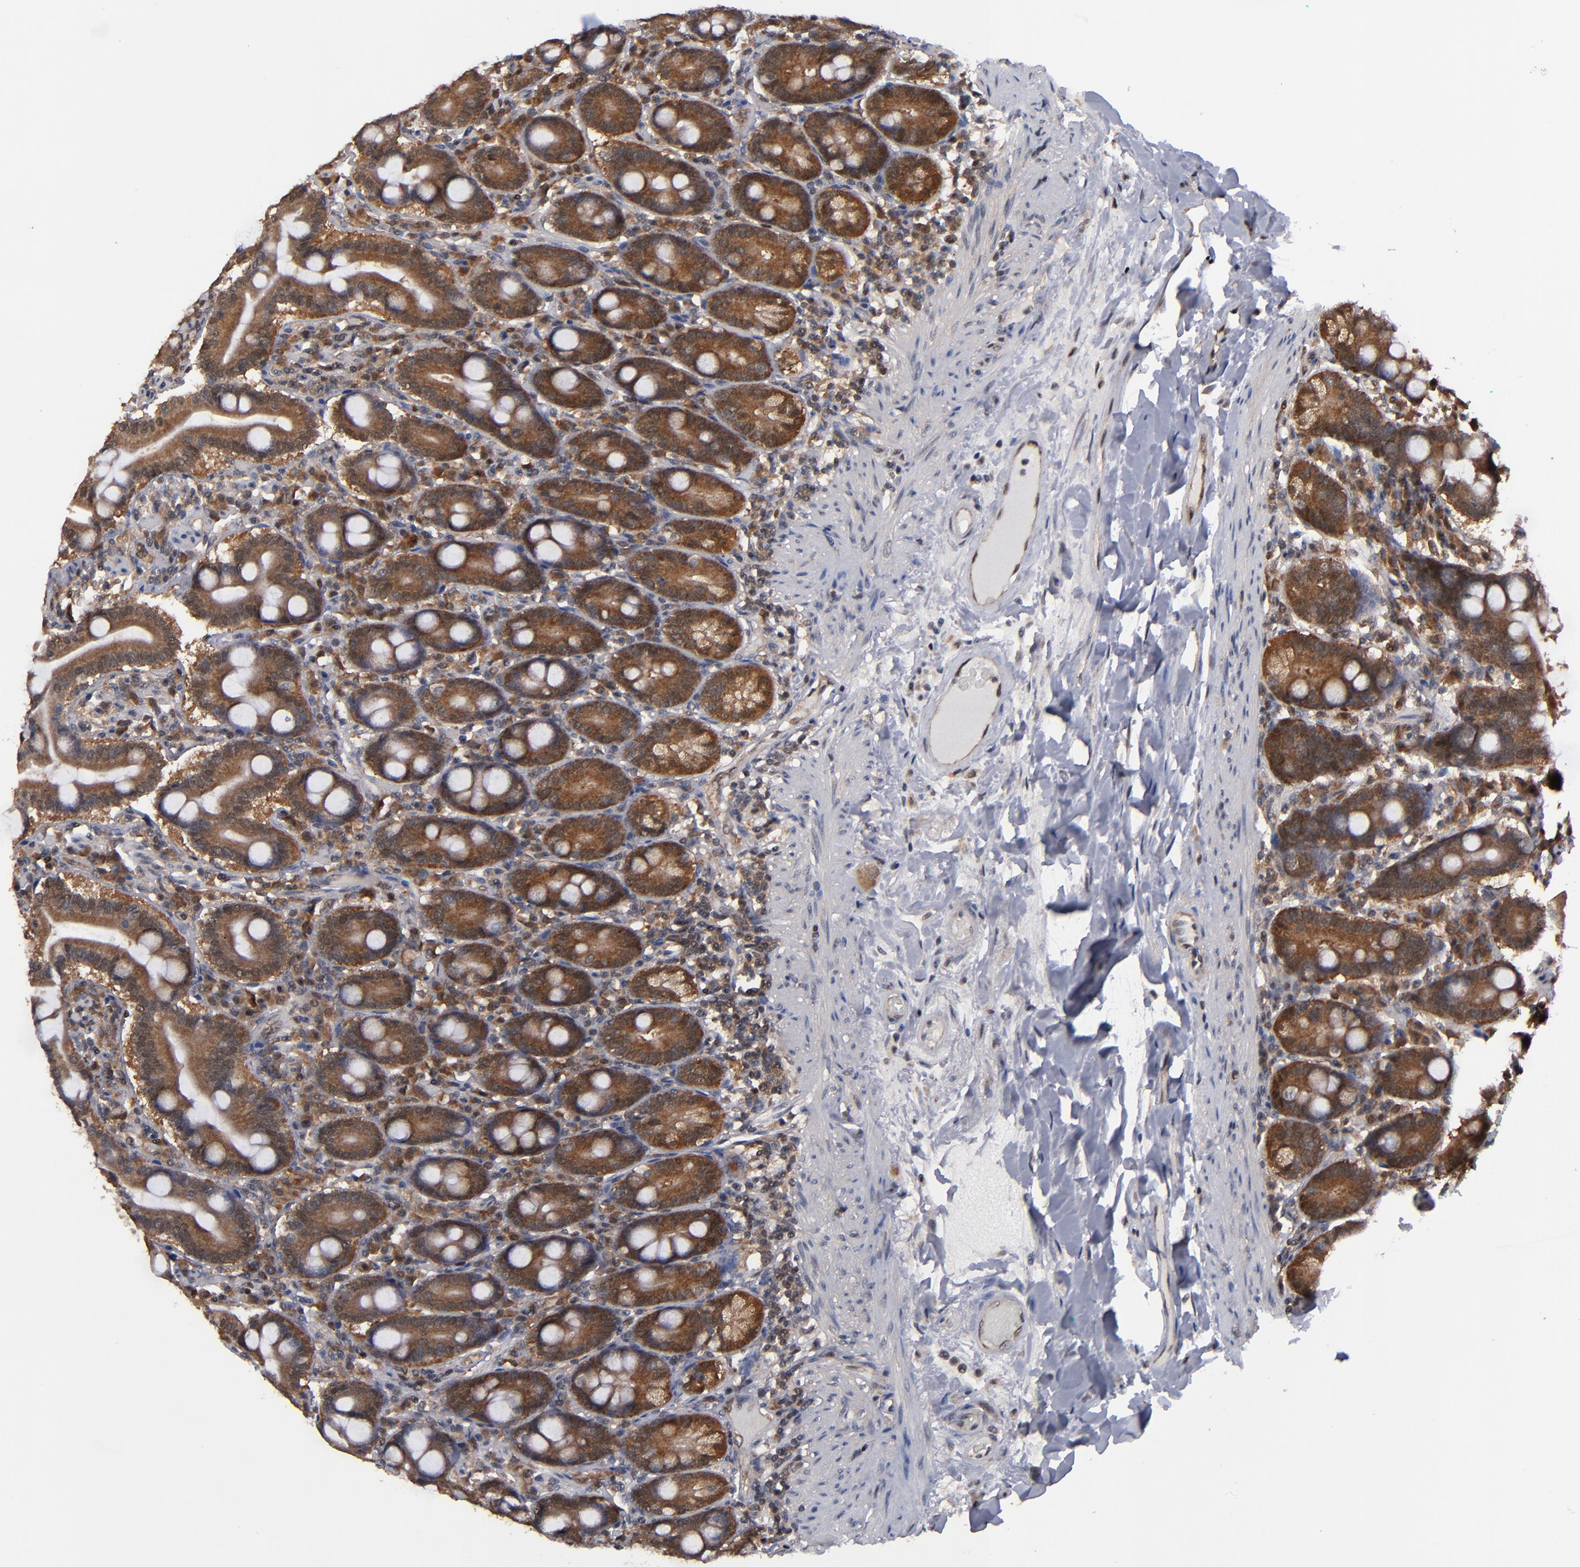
{"staining": {"intensity": "moderate", "quantity": ">75%", "location": "cytoplasmic/membranous"}, "tissue": "duodenum", "cell_type": "Glandular cells", "image_type": "normal", "snomed": [{"axis": "morphology", "description": "Normal tissue, NOS"}, {"axis": "topography", "description": "Duodenum"}], "caption": "Protein analysis of unremarkable duodenum reveals moderate cytoplasmic/membranous staining in about >75% of glandular cells.", "gene": "ALG13", "patient": {"sex": "female", "age": 64}}